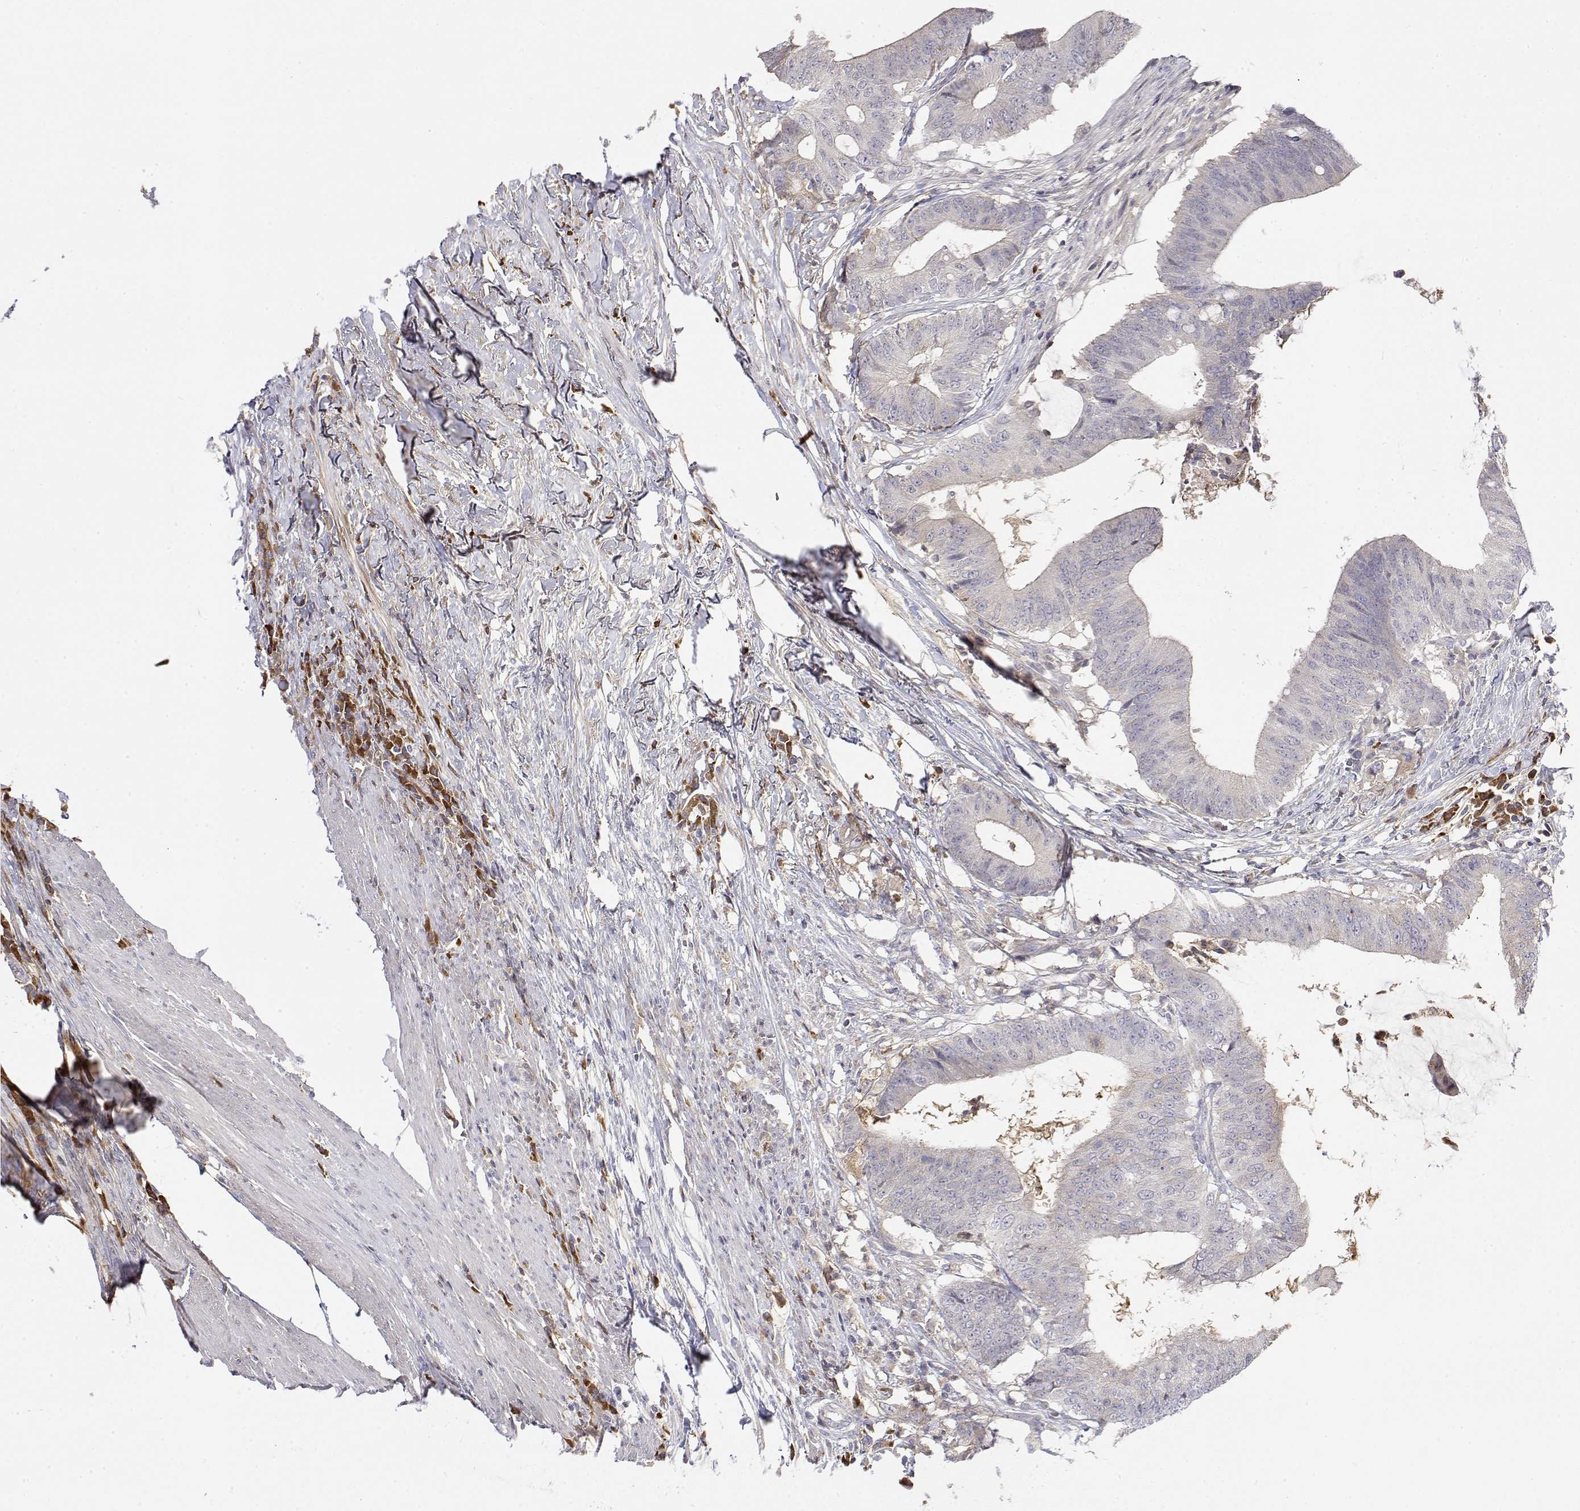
{"staining": {"intensity": "negative", "quantity": "none", "location": "none"}, "tissue": "colorectal cancer", "cell_type": "Tumor cells", "image_type": "cancer", "snomed": [{"axis": "morphology", "description": "Adenocarcinoma, NOS"}, {"axis": "topography", "description": "Colon"}], "caption": "The image displays no staining of tumor cells in colorectal cancer (adenocarcinoma).", "gene": "IGFBP4", "patient": {"sex": "female", "age": 43}}